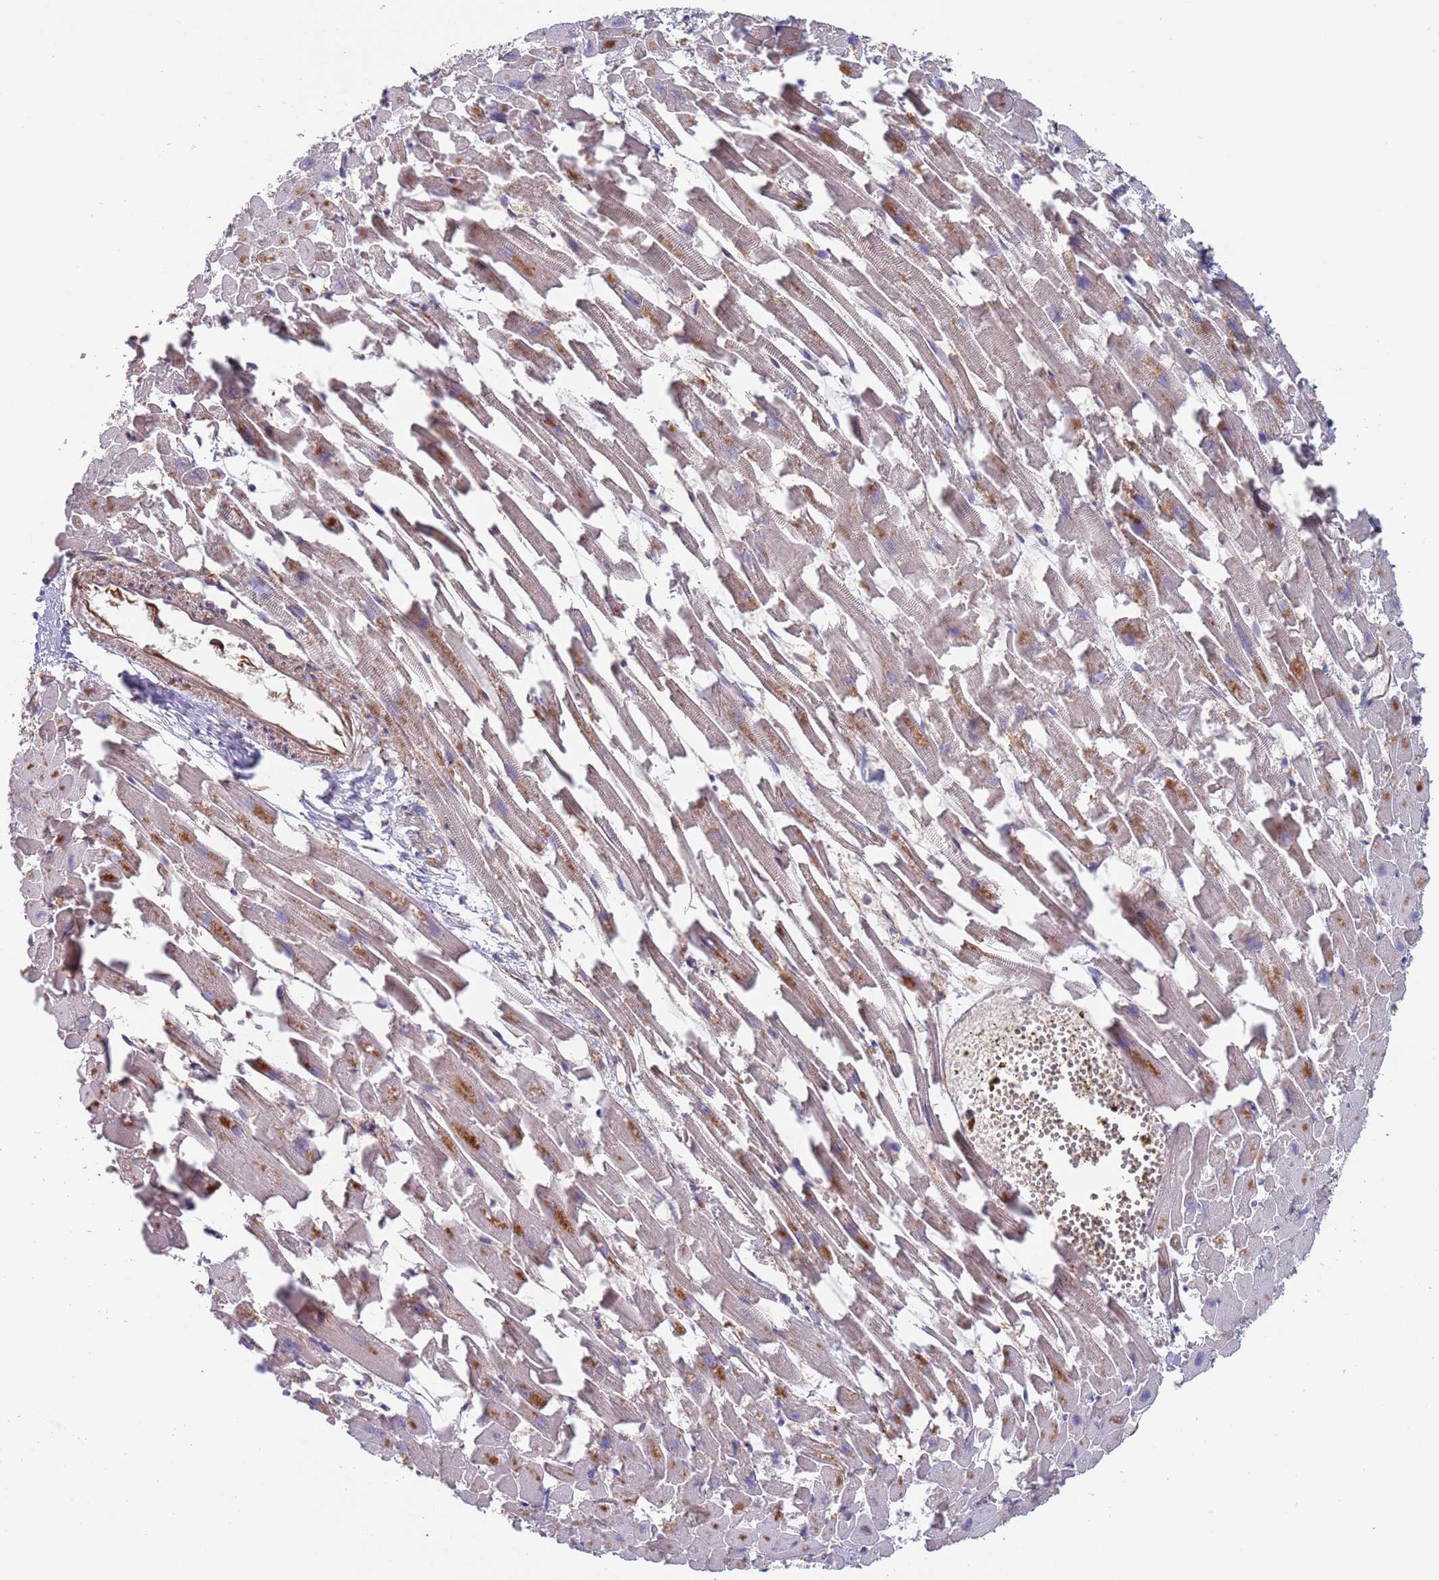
{"staining": {"intensity": "weak", "quantity": "25%-75%", "location": "cytoplasmic/membranous"}, "tissue": "heart muscle", "cell_type": "Cardiomyocytes", "image_type": "normal", "snomed": [{"axis": "morphology", "description": "Normal tissue, NOS"}, {"axis": "topography", "description": "Heart"}], "caption": "Immunohistochemical staining of benign human heart muscle exhibits low levels of weak cytoplasmic/membranous positivity in approximately 25%-75% of cardiomyocytes.", "gene": "MALRD1", "patient": {"sex": "female", "age": 64}}